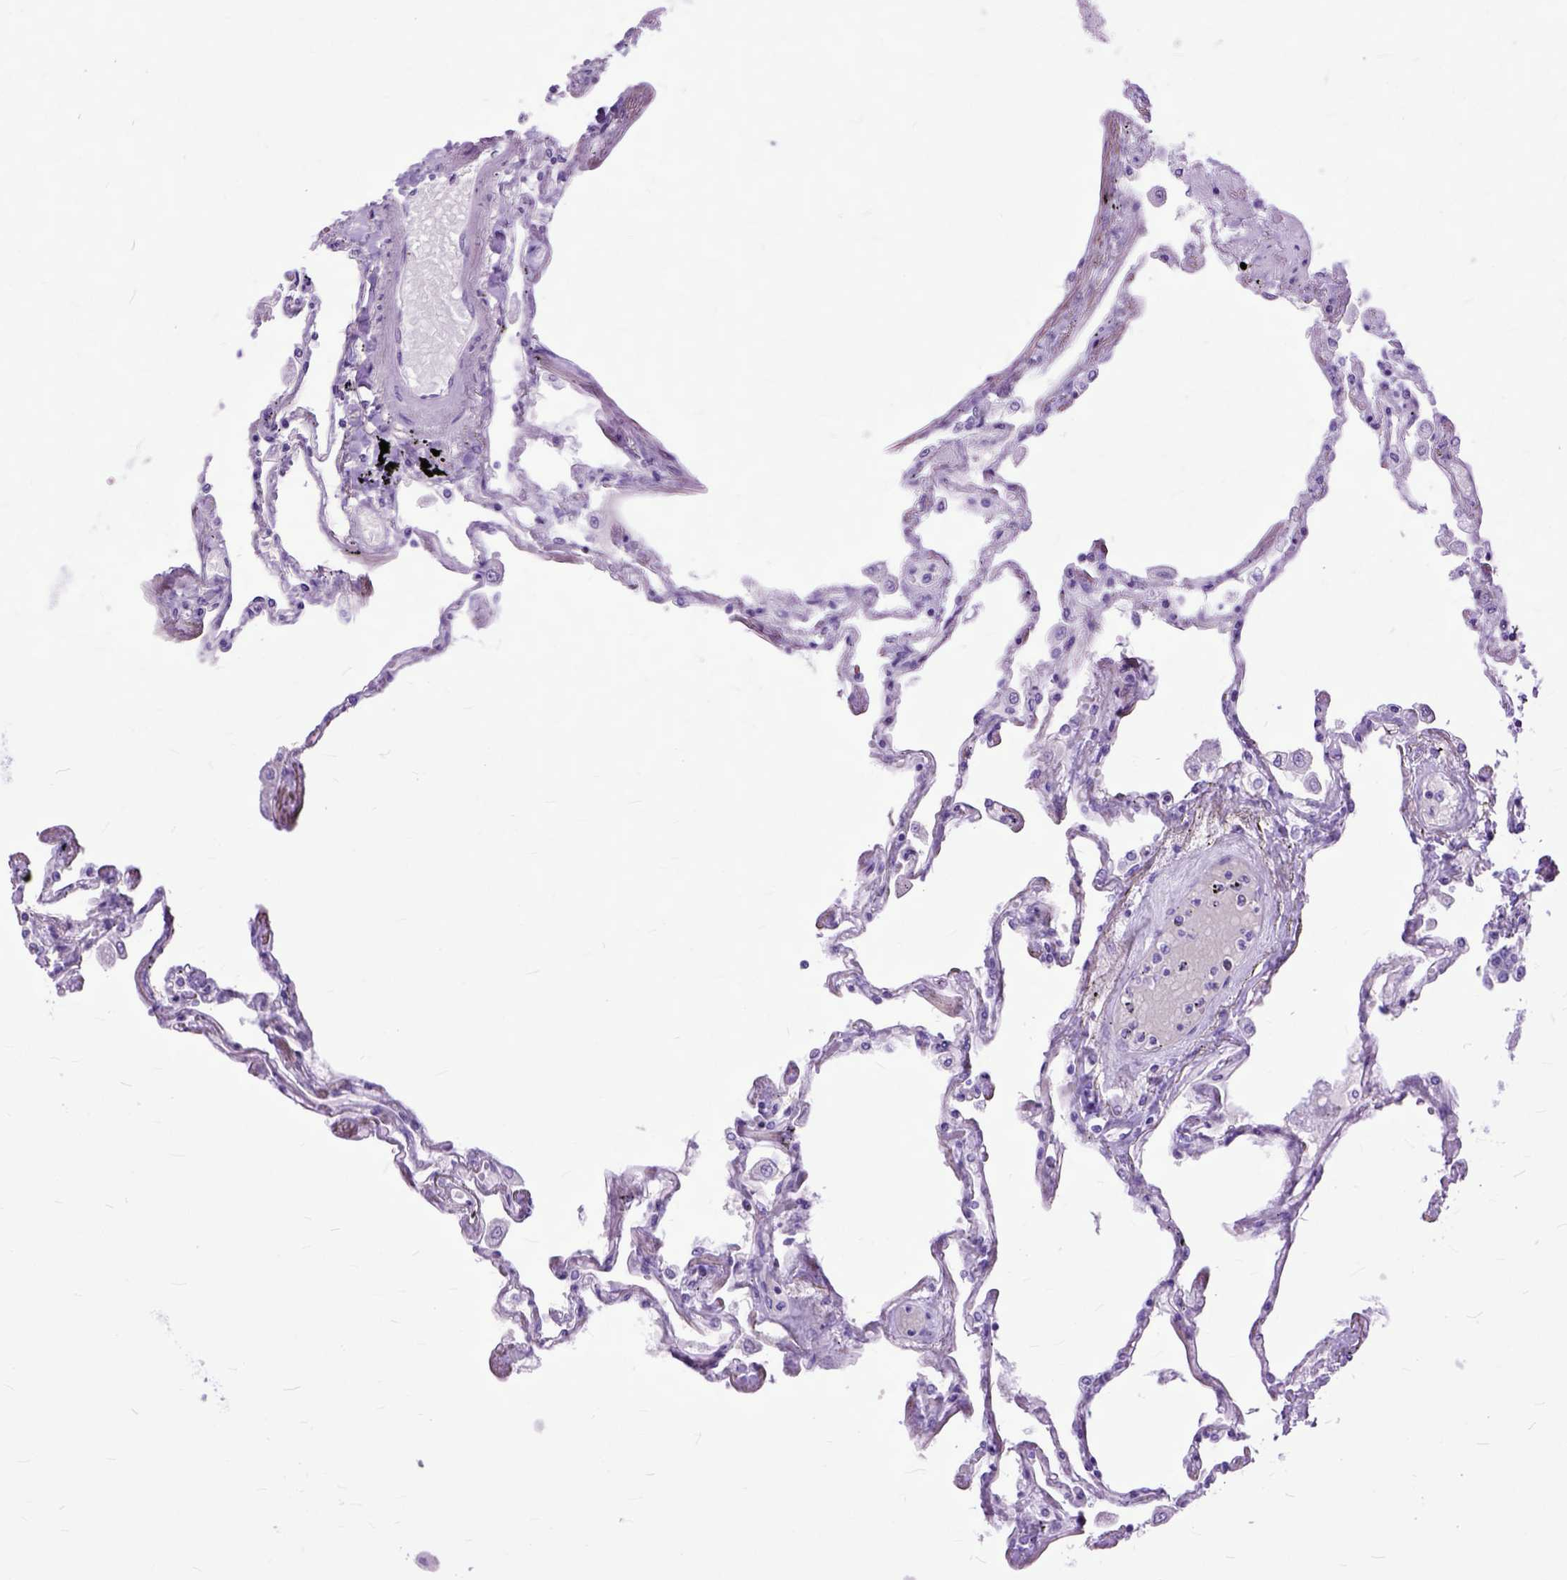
{"staining": {"intensity": "negative", "quantity": "none", "location": "none"}, "tissue": "lung", "cell_type": "Alveolar cells", "image_type": "normal", "snomed": [{"axis": "morphology", "description": "Normal tissue, NOS"}, {"axis": "morphology", "description": "Adenocarcinoma, NOS"}, {"axis": "topography", "description": "Cartilage tissue"}, {"axis": "topography", "description": "Lung"}], "caption": "IHC photomicrograph of normal lung: lung stained with DAB displays no significant protein positivity in alveolar cells. (DAB immunohistochemistry, high magnification).", "gene": "GNGT1", "patient": {"sex": "female", "age": 67}}